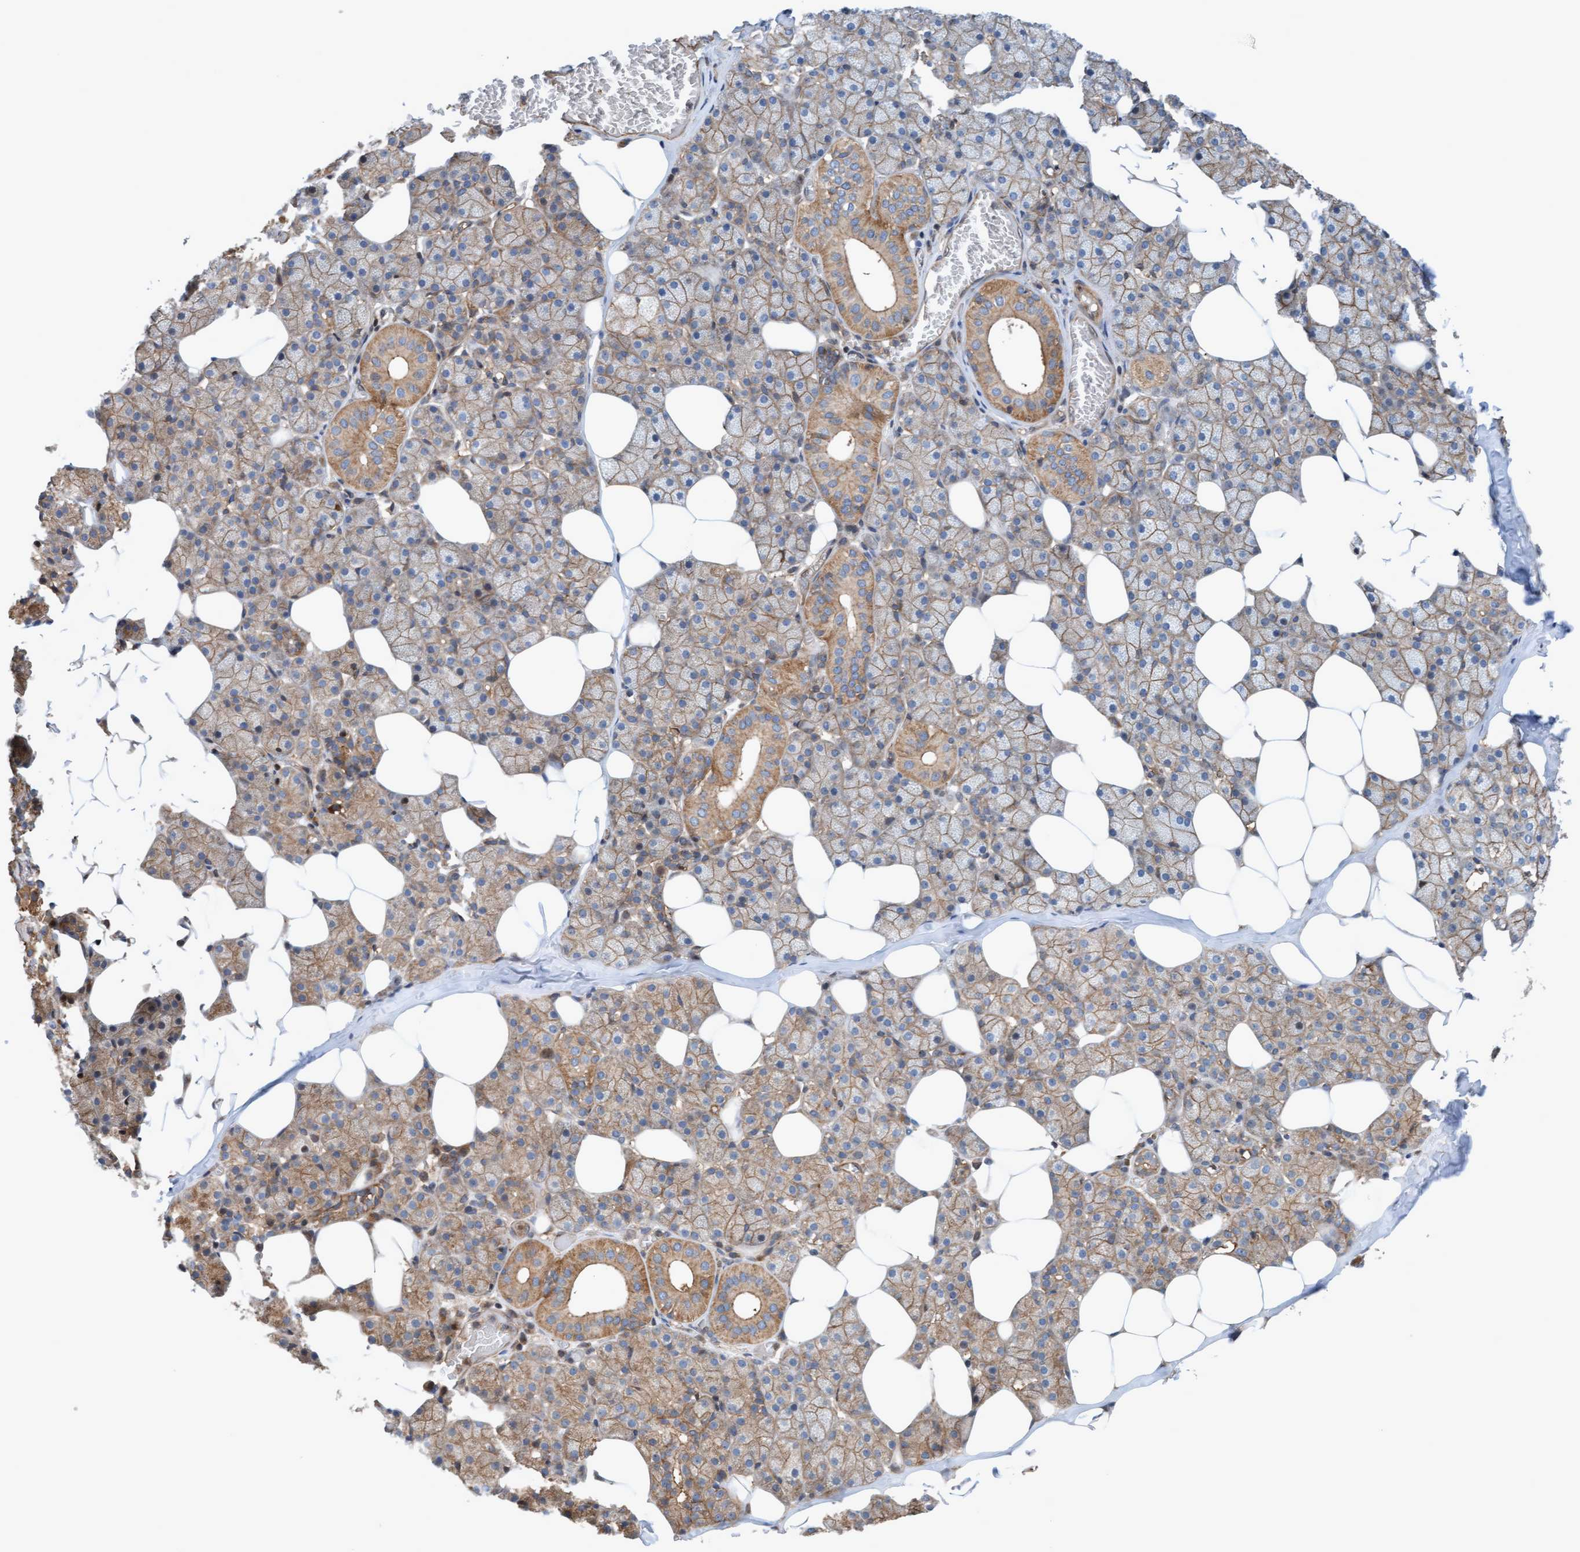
{"staining": {"intensity": "moderate", "quantity": ">75%", "location": "cytoplasmic/membranous"}, "tissue": "salivary gland", "cell_type": "Glandular cells", "image_type": "normal", "snomed": [{"axis": "morphology", "description": "Normal tissue, NOS"}, {"axis": "topography", "description": "Salivary gland"}], "caption": "Immunohistochemical staining of normal salivary gland exhibits >75% levels of moderate cytoplasmic/membranous protein positivity in about >75% of glandular cells.", "gene": "ERAL1", "patient": {"sex": "female", "age": 33}}